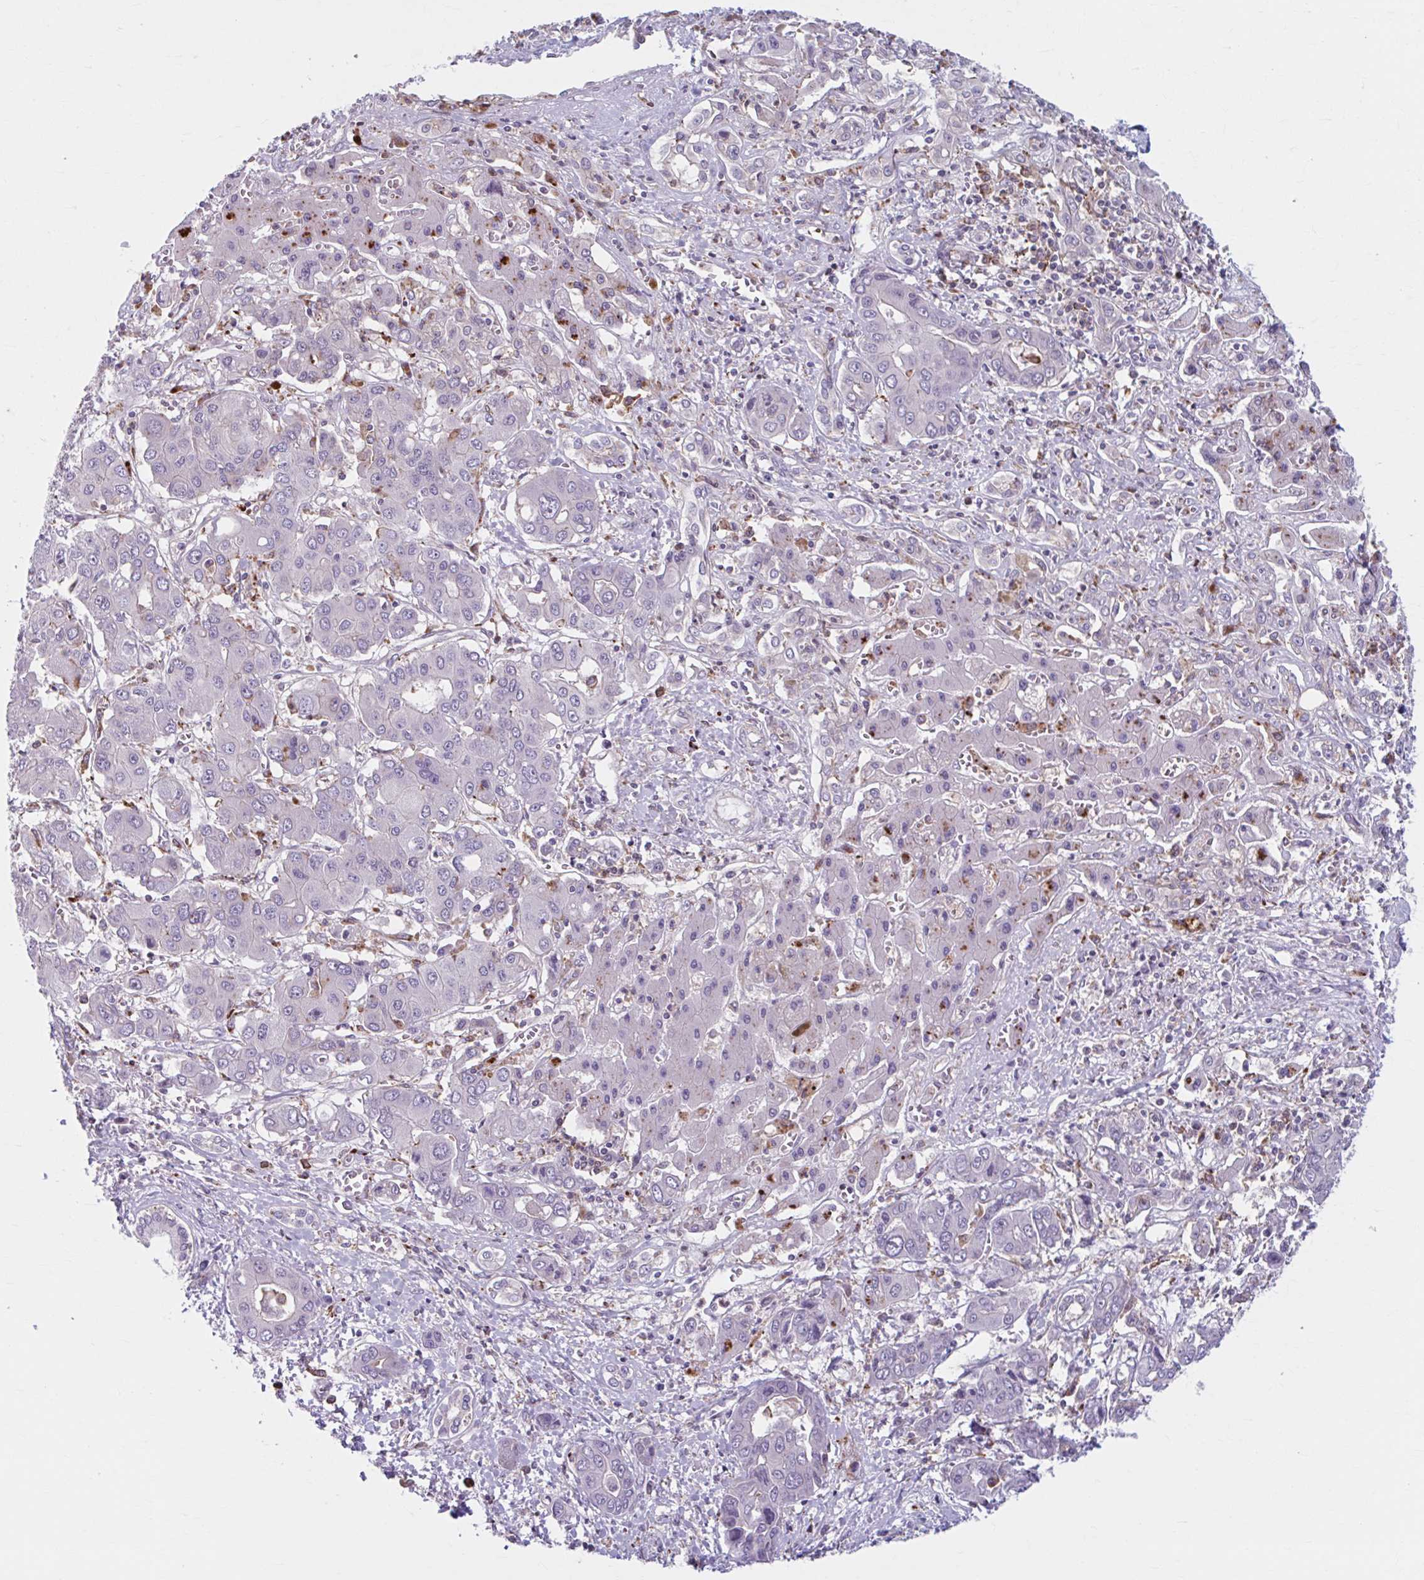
{"staining": {"intensity": "negative", "quantity": "none", "location": "none"}, "tissue": "liver cancer", "cell_type": "Tumor cells", "image_type": "cancer", "snomed": [{"axis": "morphology", "description": "Cholangiocarcinoma"}, {"axis": "topography", "description": "Liver"}], "caption": "Image shows no protein staining in tumor cells of liver cancer tissue. (Brightfield microscopy of DAB (3,3'-diaminobenzidine) immunohistochemistry at high magnification).", "gene": "ADAT3", "patient": {"sex": "male", "age": 67}}